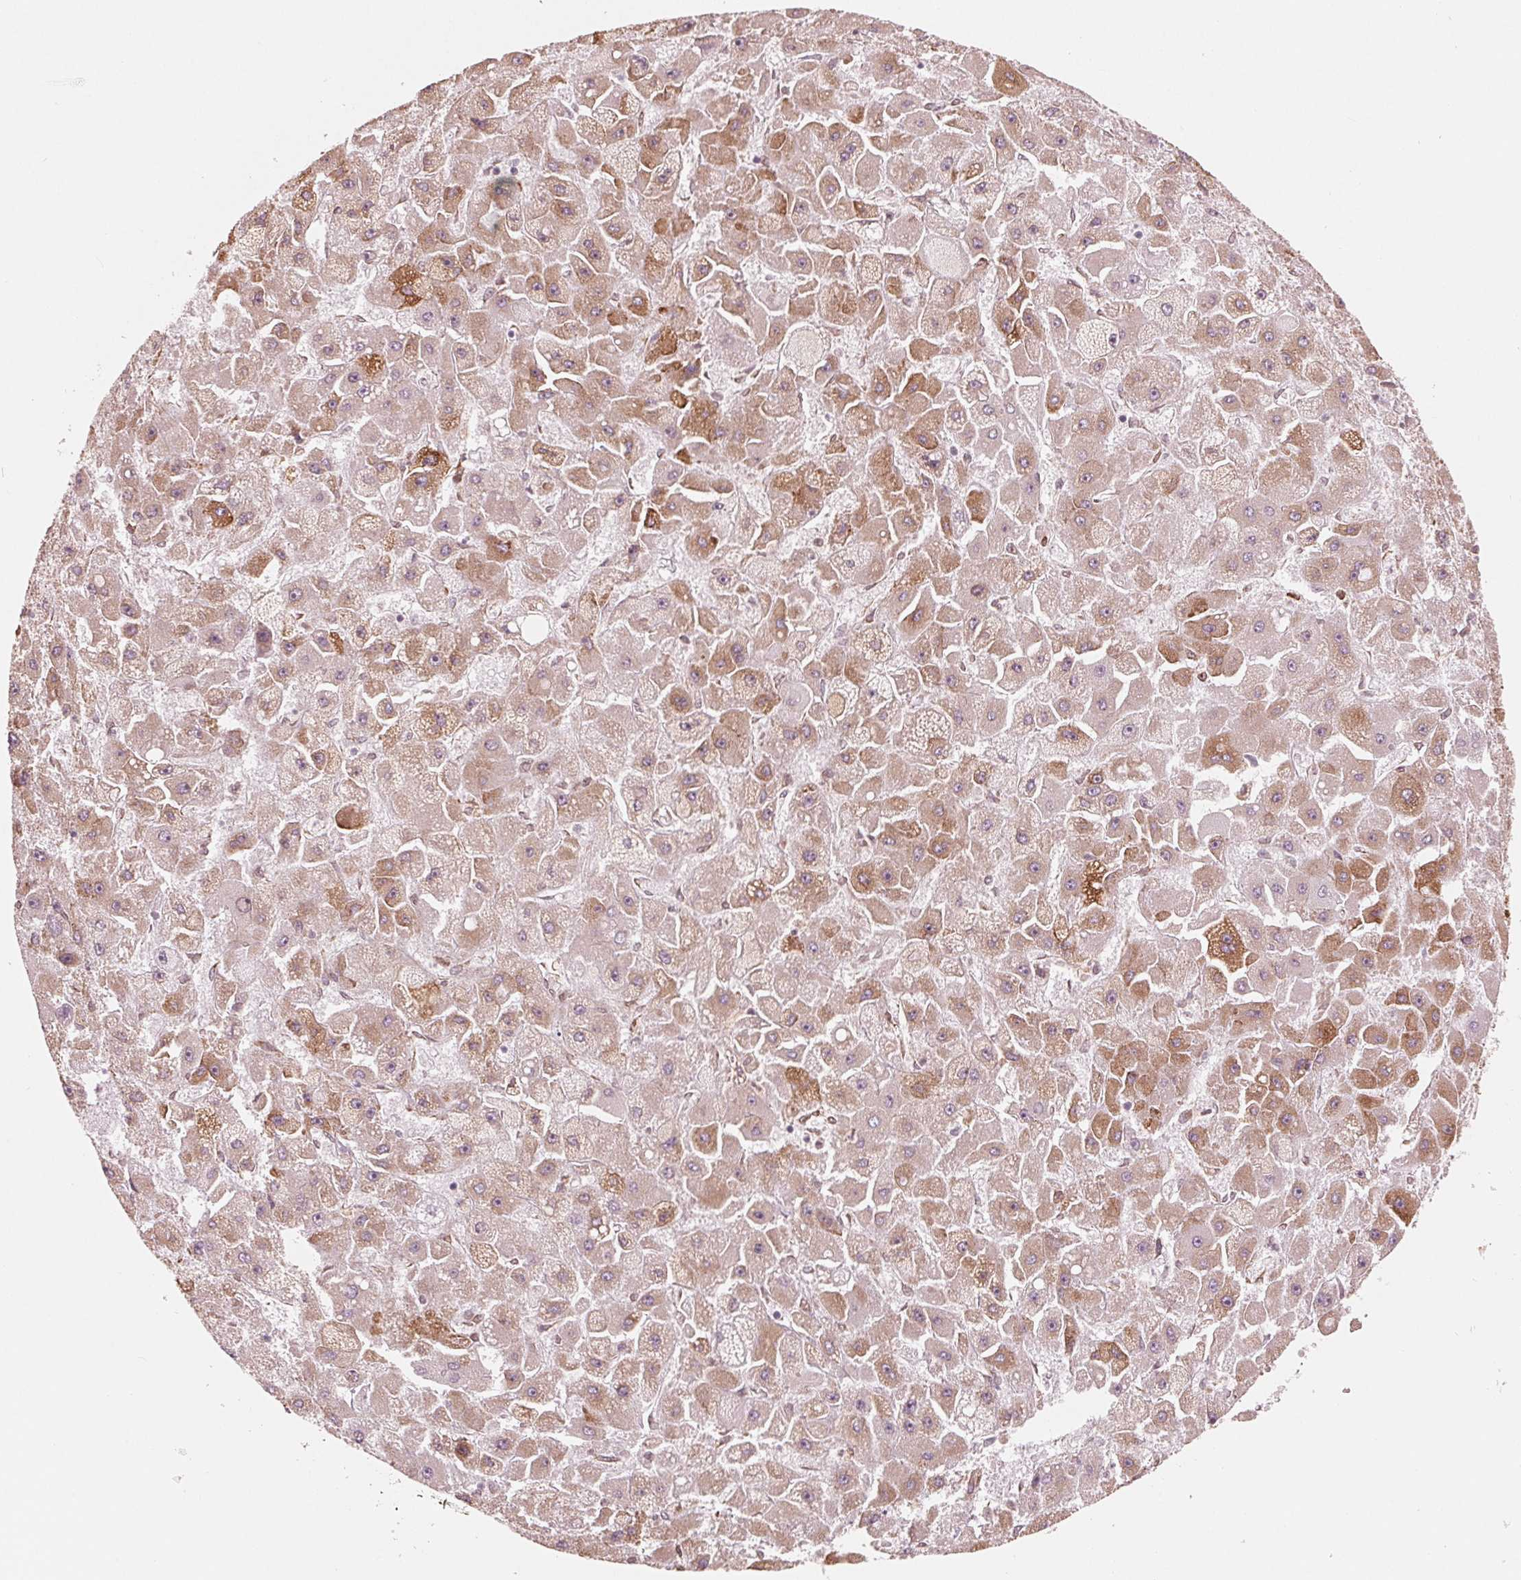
{"staining": {"intensity": "moderate", "quantity": "25%-75%", "location": "cytoplasmic/membranous"}, "tissue": "liver cancer", "cell_type": "Tumor cells", "image_type": "cancer", "snomed": [{"axis": "morphology", "description": "Carcinoma, Hepatocellular, NOS"}, {"axis": "topography", "description": "Liver"}], "caption": "The immunohistochemical stain shows moderate cytoplasmic/membranous expression in tumor cells of liver cancer (hepatocellular carcinoma) tissue. Immunohistochemistry (ihc) stains the protein of interest in brown and the nuclei are stained blue.", "gene": "IKBIP", "patient": {"sex": "female", "age": 25}}